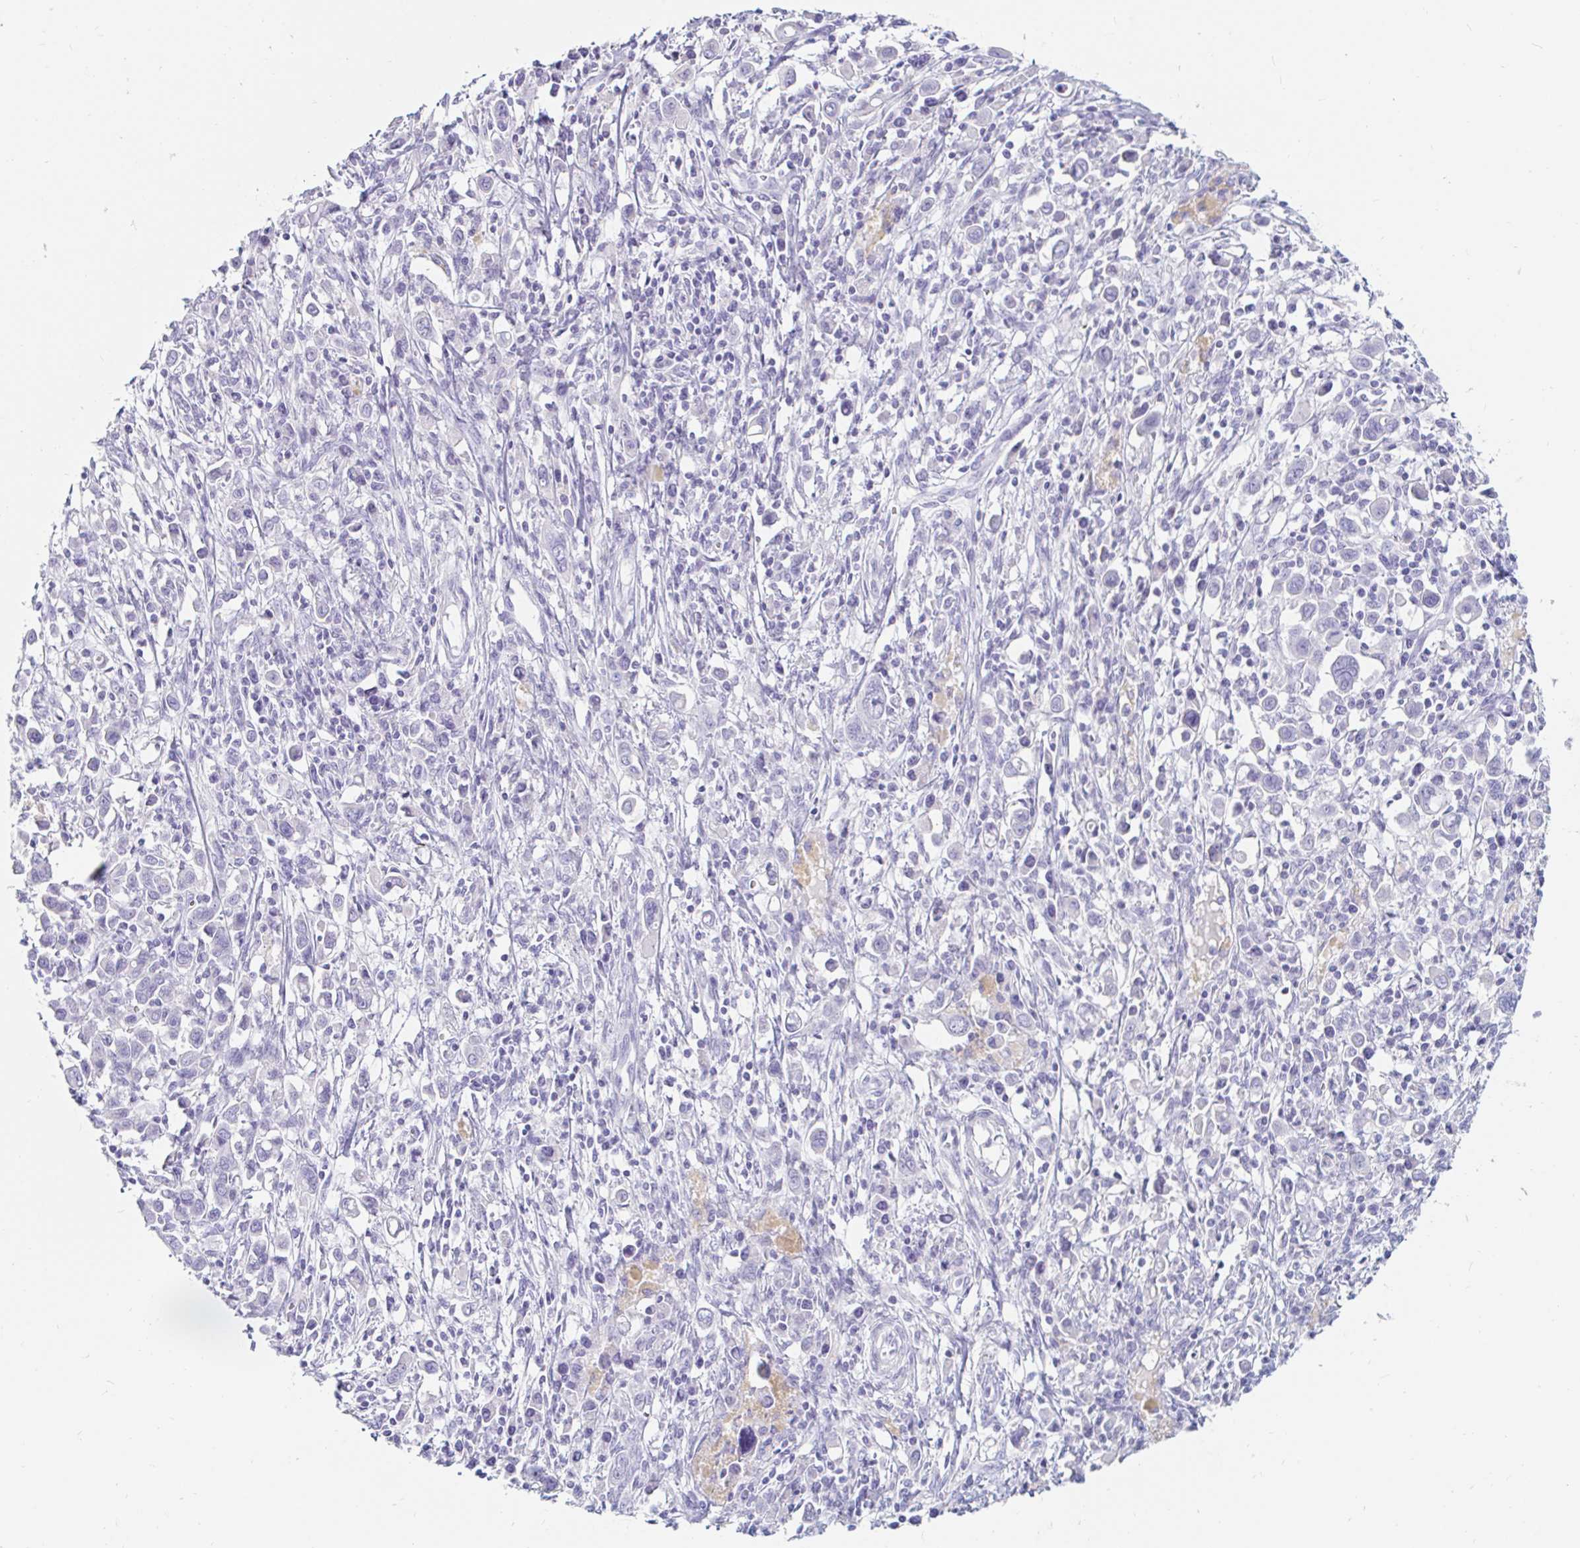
{"staining": {"intensity": "negative", "quantity": "none", "location": "none"}, "tissue": "stomach cancer", "cell_type": "Tumor cells", "image_type": "cancer", "snomed": [{"axis": "morphology", "description": "Adenocarcinoma, NOS"}, {"axis": "topography", "description": "Stomach, upper"}], "caption": "IHC of human adenocarcinoma (stomach) displays no positivity in tumor cells. (Stains: DAB immunohistochemistry (IHC) with hematoxylin counter stain, Microscopy: brightfield microscopy at high magnification).", "gene": "TEX44", "patient": {"sex": "male", "age": 75}}